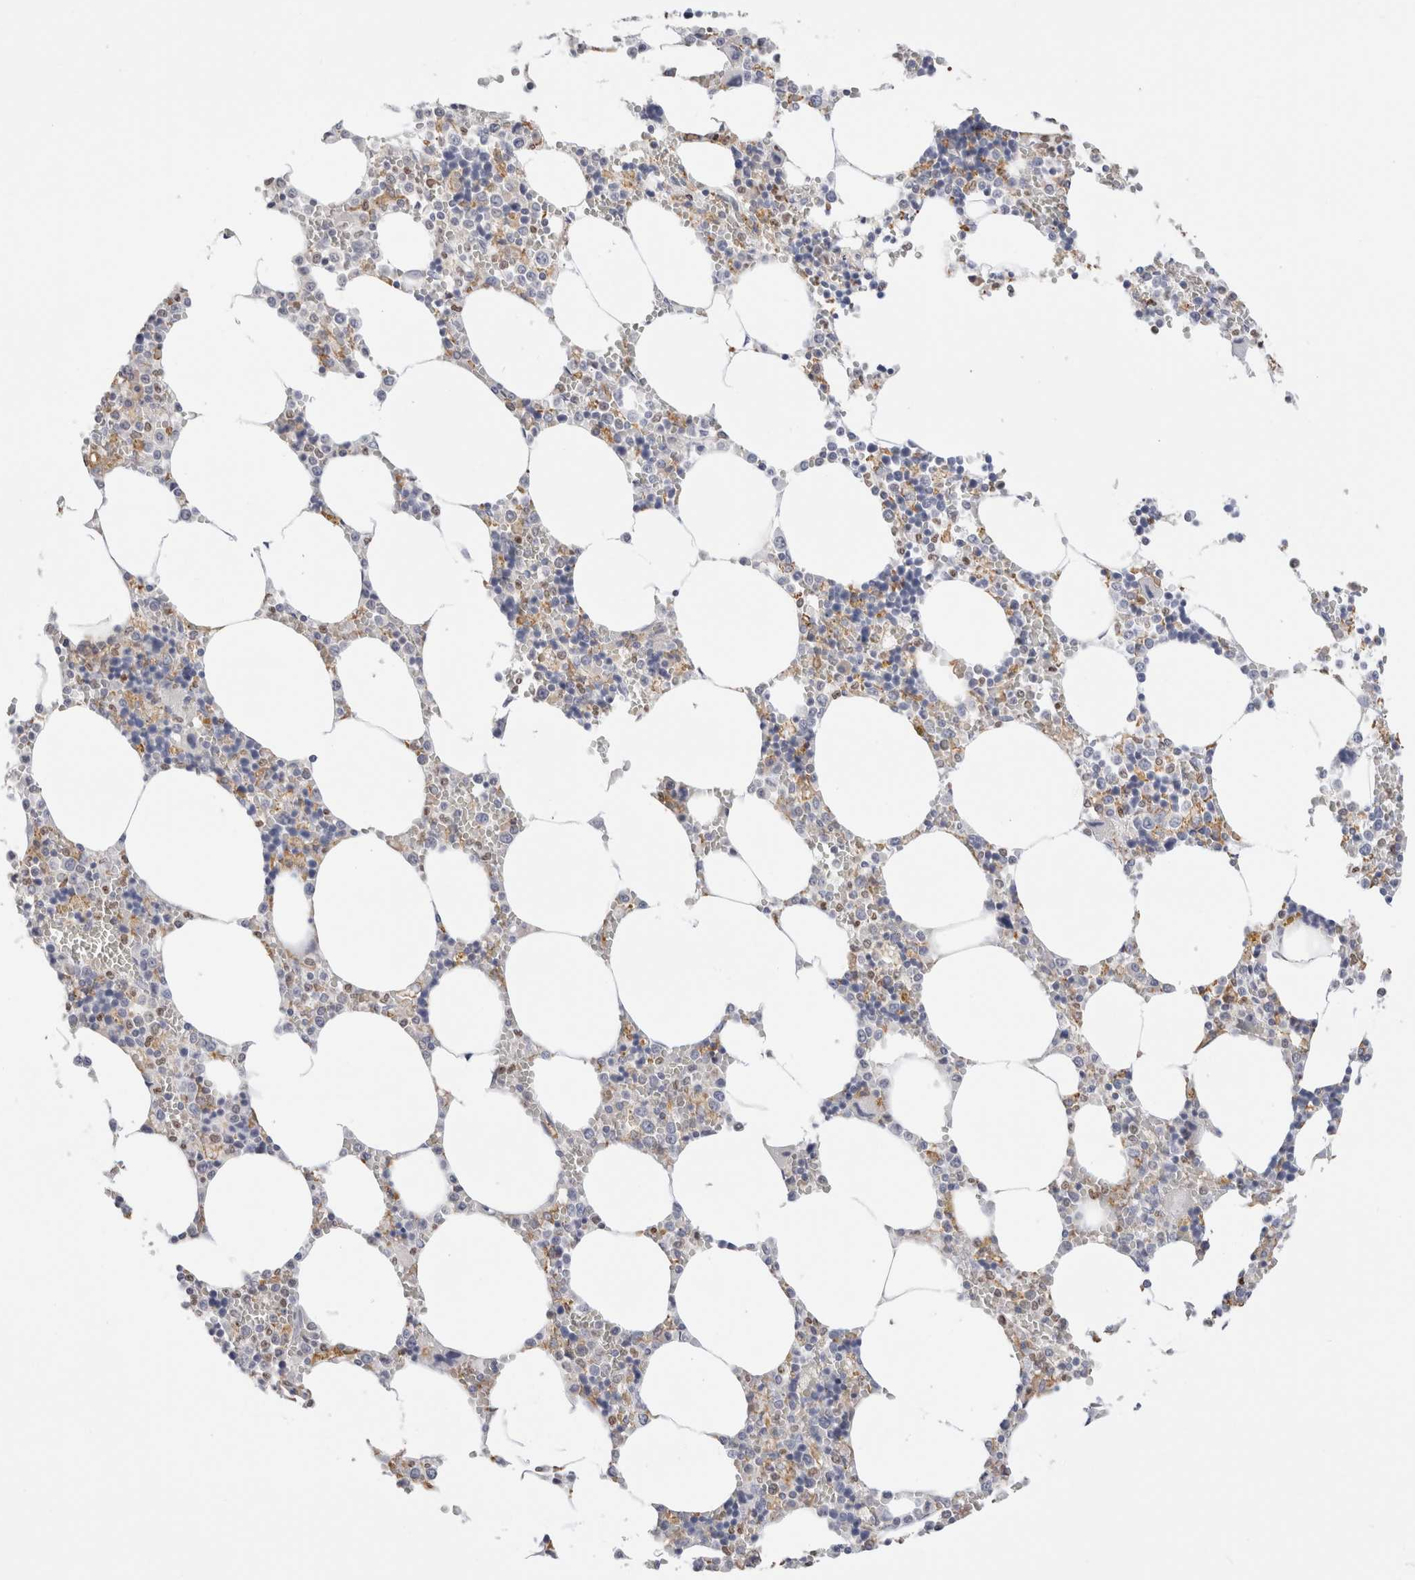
{"staining": {"intensity": "negative", "quantity": "none", "location": "none"}, "tissue": "bone marrow", "cell_type": "Hematopoietic cells", "image_type": "normal", "snomed": [{"axis": "morphology", "description": "Normal tissue, NOS"}, {"axis": "topography", "description": "Bone marrow"}], "caption": "Bone marrow stained for a protein using immunohistochemistry (IHC) shows no positivity hematopoietic cells.", "gene": "ADAM30", "patient": {"sex": "male", "age": 70}}